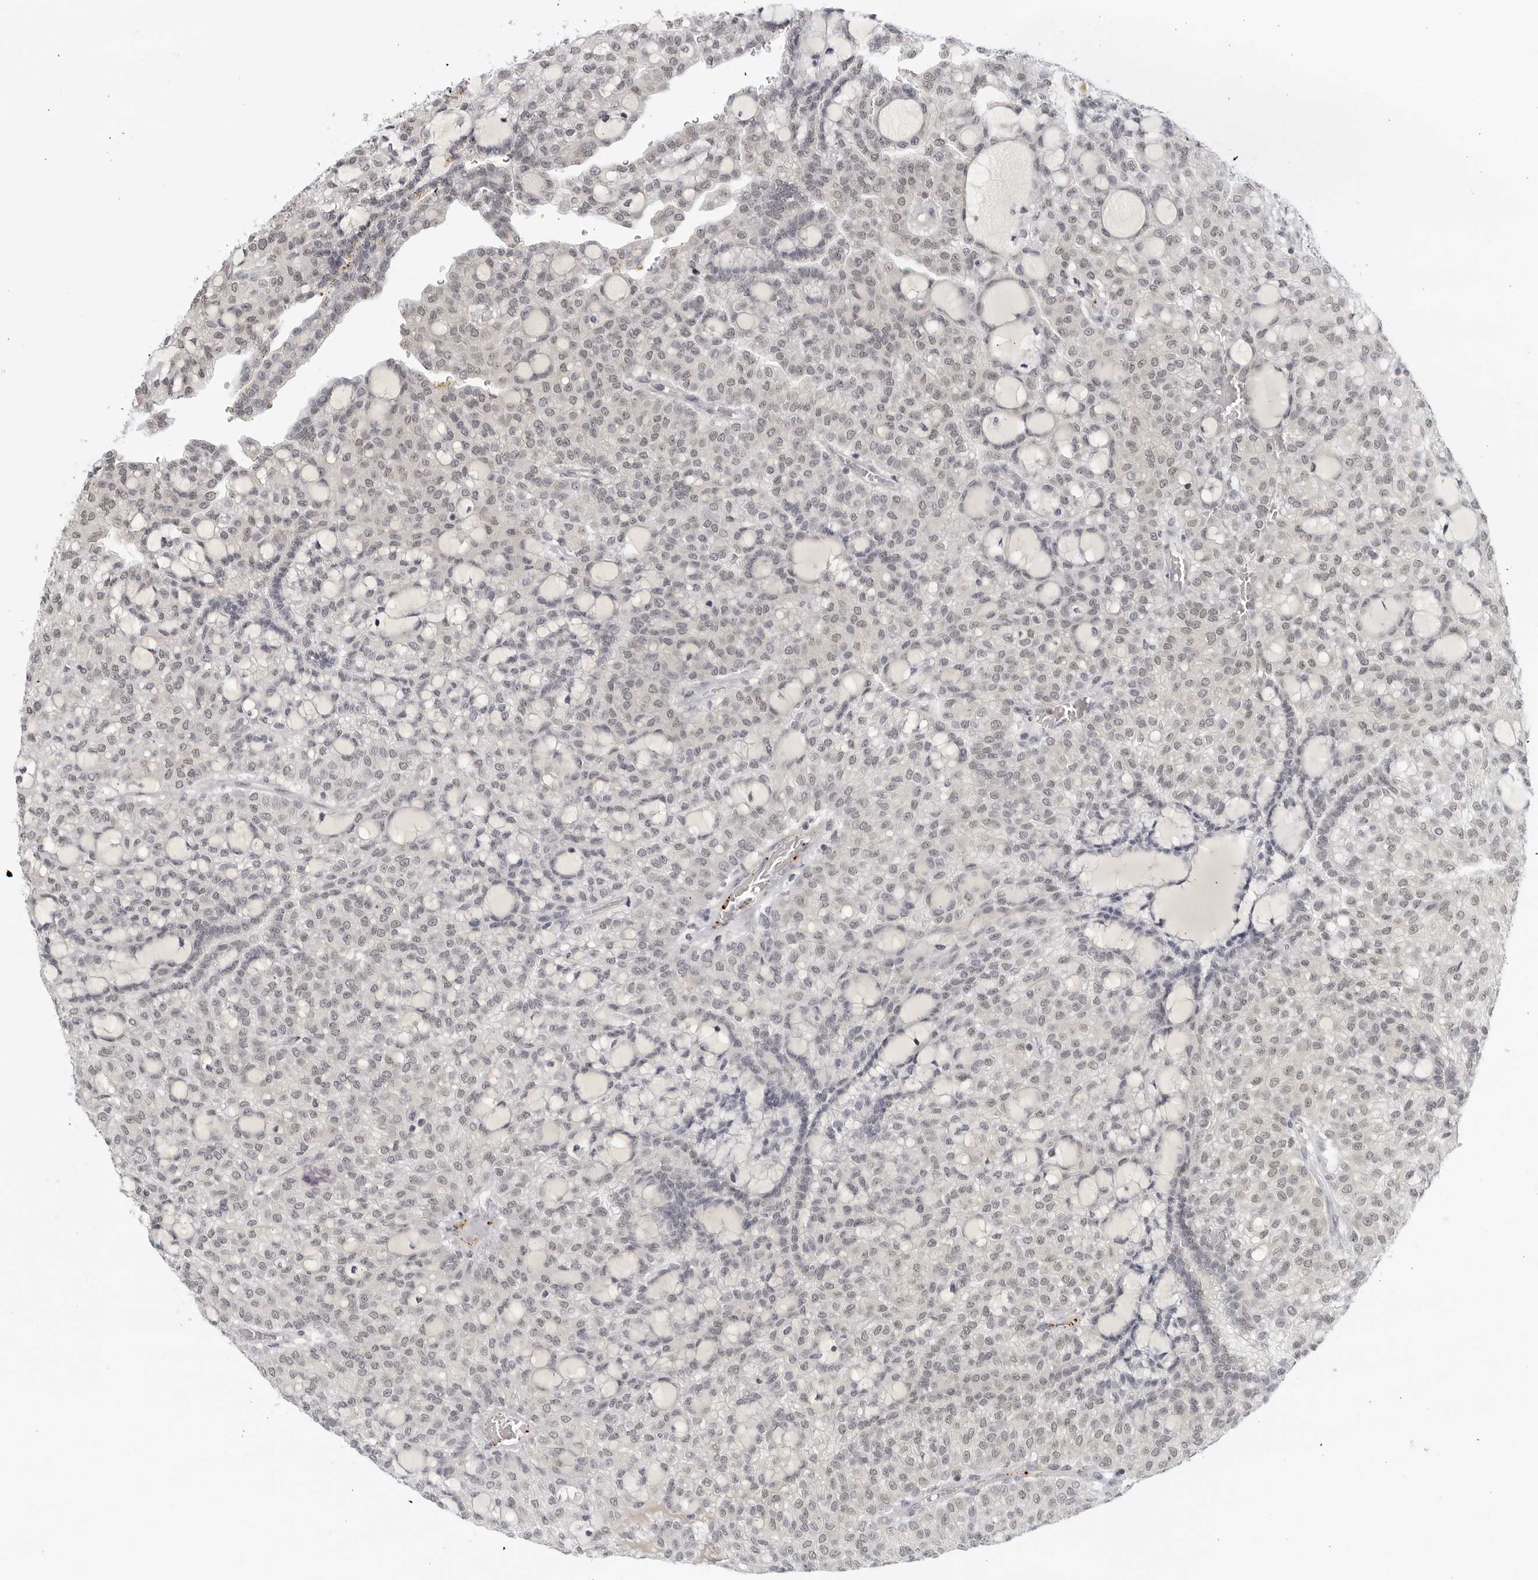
{"staining": {"intensity": "weak", "quantity": "<25%", "location": "nuclear"}, "tissue": "renal cancer", "cell_type": "Tumor cells", "image_type": "cancer", "snomed": [{"axis": "morphology", "description": "Adenocarcinoma, NOS"}, {"axis": "topography", "description": "Kidney"}], "caption": "Adenocarcinoma (renal) was stained to show a protein in brown. There is no significant expression in tumor cells.", "gene": "CC2D1B", "patient": {"sex": "male", "age": 63}}